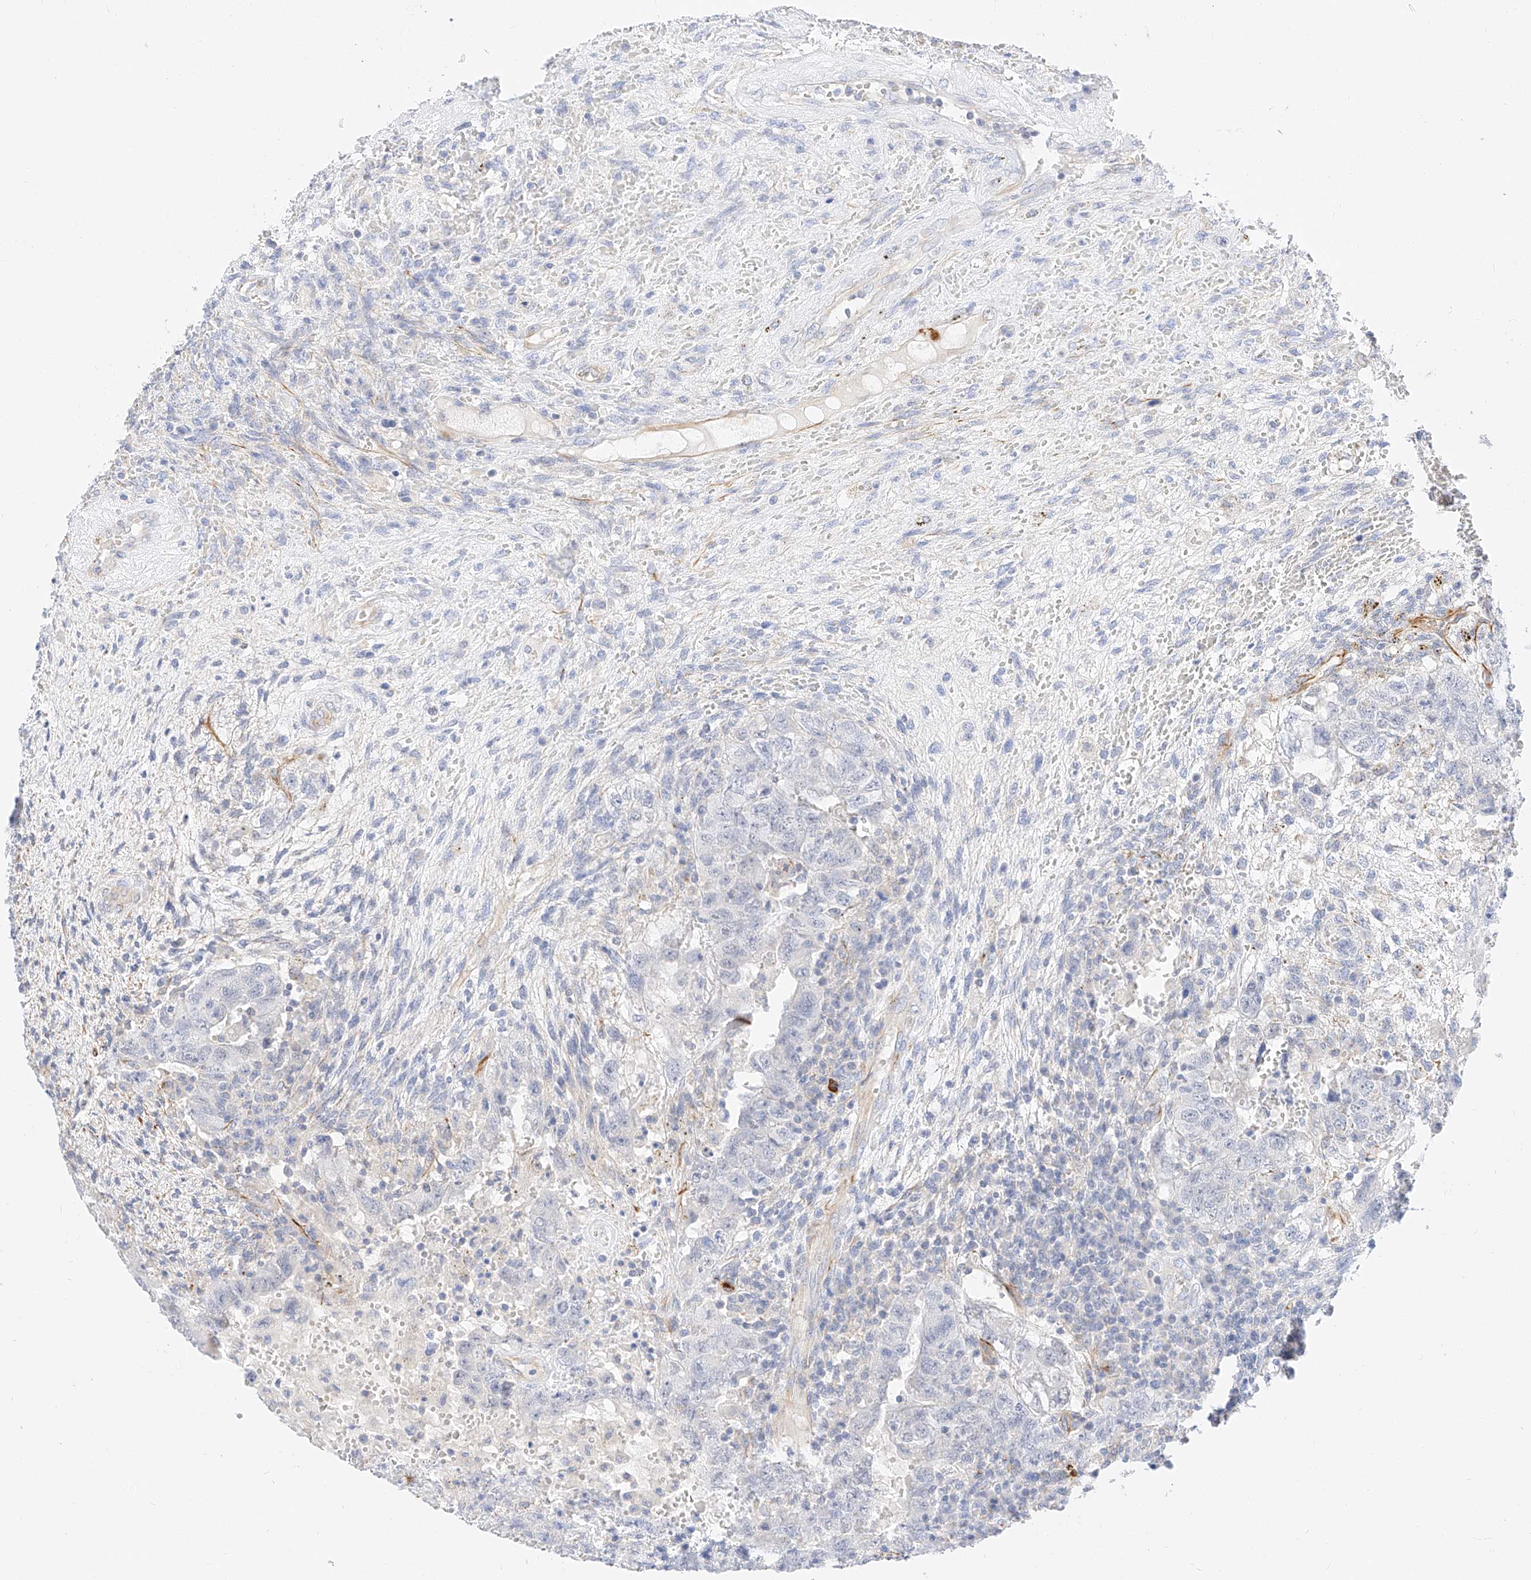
{"staining": {"intensity": "negative", "quantity": "none", "location": "none"}, "tissue": "testis cancer", "cell_type": "Tumor cells", "image_type": "cancer", "snomed": [{"axis": "morphology", "description": "Carcinoma, Embryonal, NOS"}, {"axis": "topography", "description": "Testis"}], "caption": "This is a micrograph of IHC staining of testis embryonal carcinoma, which shows no positivity in tumor cells.", "gene": "CDCP2", "patient": {"sex": "male", "age": 26}}